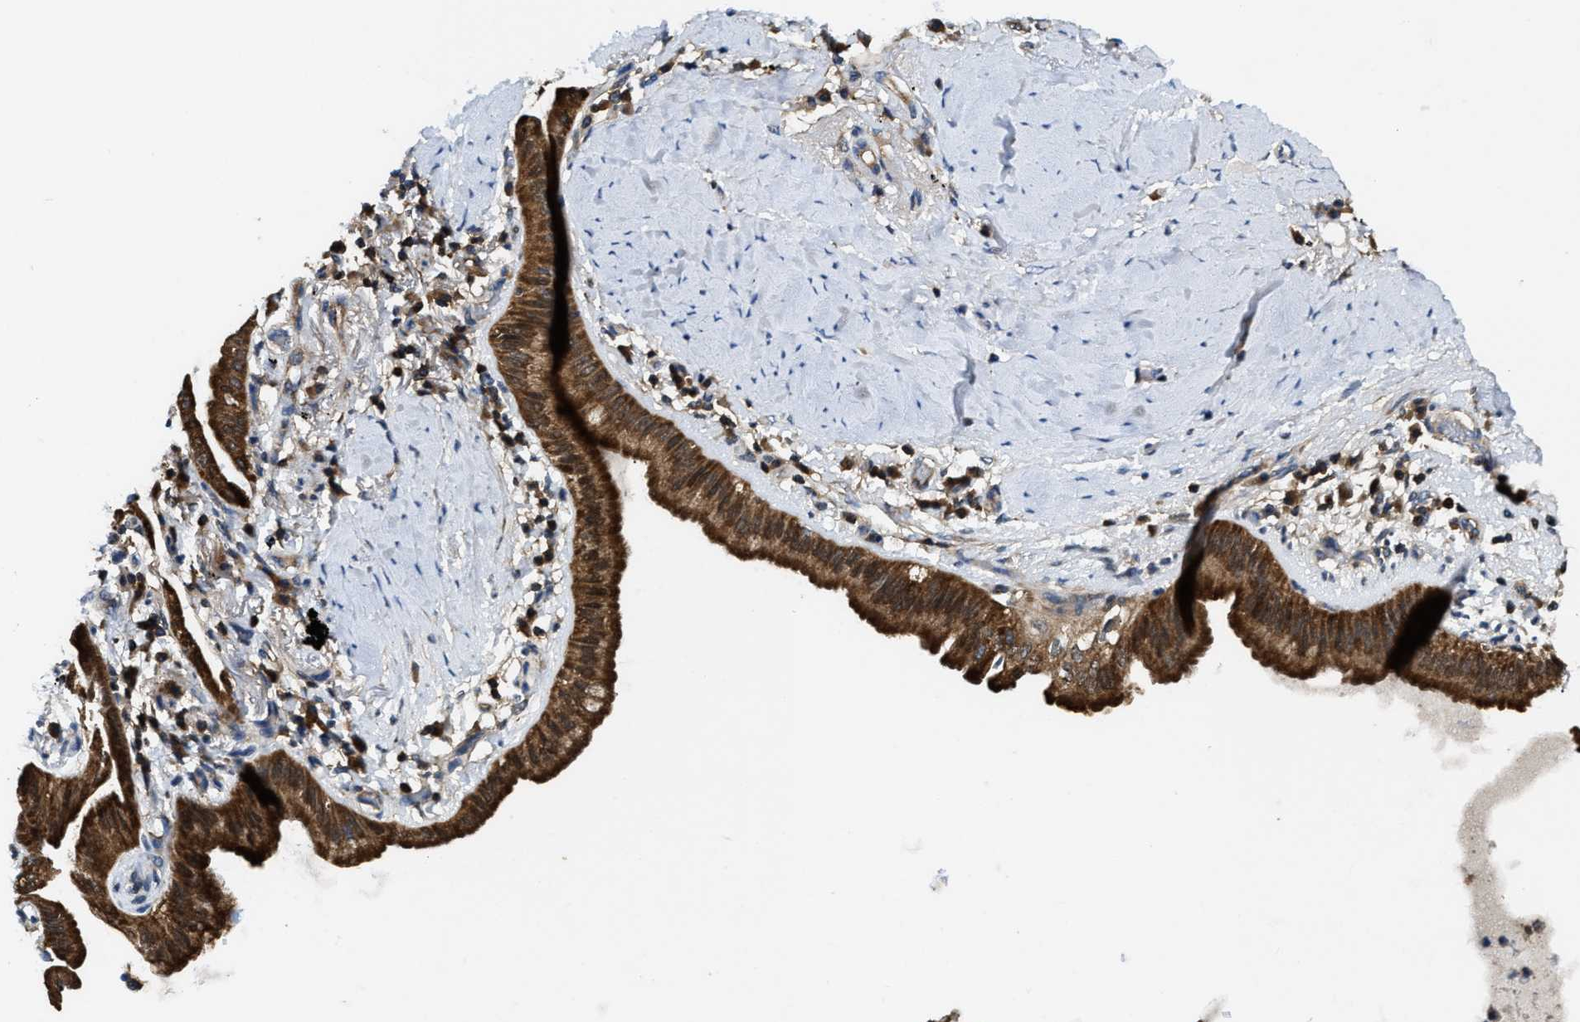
{"staining": {"intensity": "strong", "quantity": ">75%", "location": "cytoplasmic/membranous"}, "tissue": "lung cancer", "cell_type": "Tumor cells", "image_type": "cancer", "snomed": [{"axis": "morphology", "description": "Normal tissue, NOS"}, {"axis": "morphology", "description": "Adenocarcinoma, NOS"}, {"axis": "topography", "description": "Bronchus"}, {"axis": "topography", "description": "Lung"}], "caption": "An immunohistochemistry (IHC) image of tumor tissue is shown. Protein staining in brown shows strong cytoplasmic/membranous positivity in lung cancer within tumor cells.", "gene": "CCM2", "patient": {"sex": "female", "age": 70}}